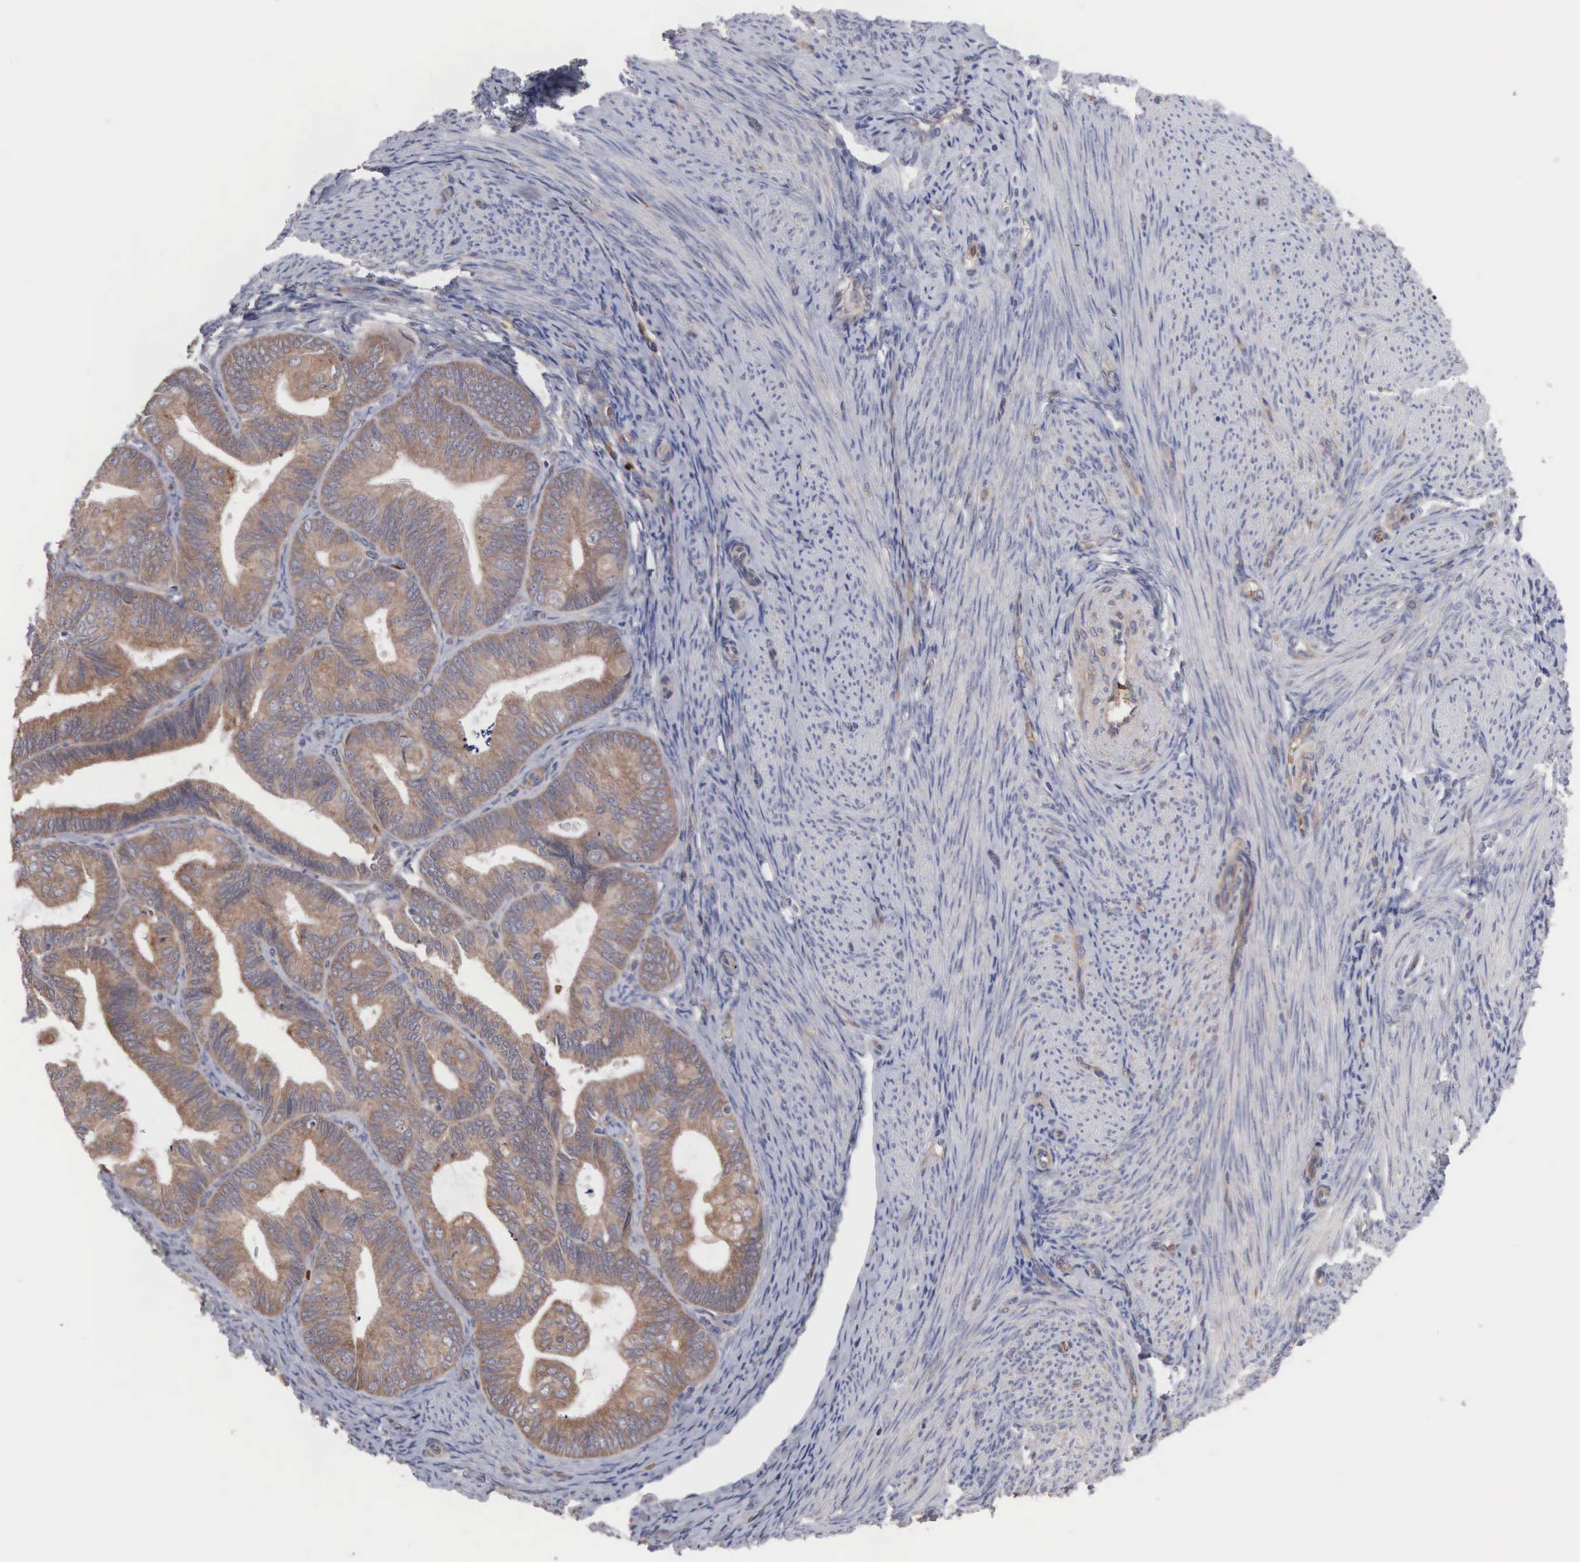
{"staining": {"intensity": "moderate", "quantity": ">75%", "location": "cytoplasmic/membranous"}, "tissue": "endometrial cancer", "cell_type": "Tumor cells", "image_type": "cancer", "snomed": [{"axis": "morphology", "description": "Adenocarcinoma, NOS"}, {"axis": "topography", "description": "Endometrium"}], "caption": "A brown stain labels moderate cytoplasmic/membranous staining of a protein in human endometrial adenocarcinoma tumor cells.", "gene": "INF2", "patient": {"sex": "female", "age": 63}}